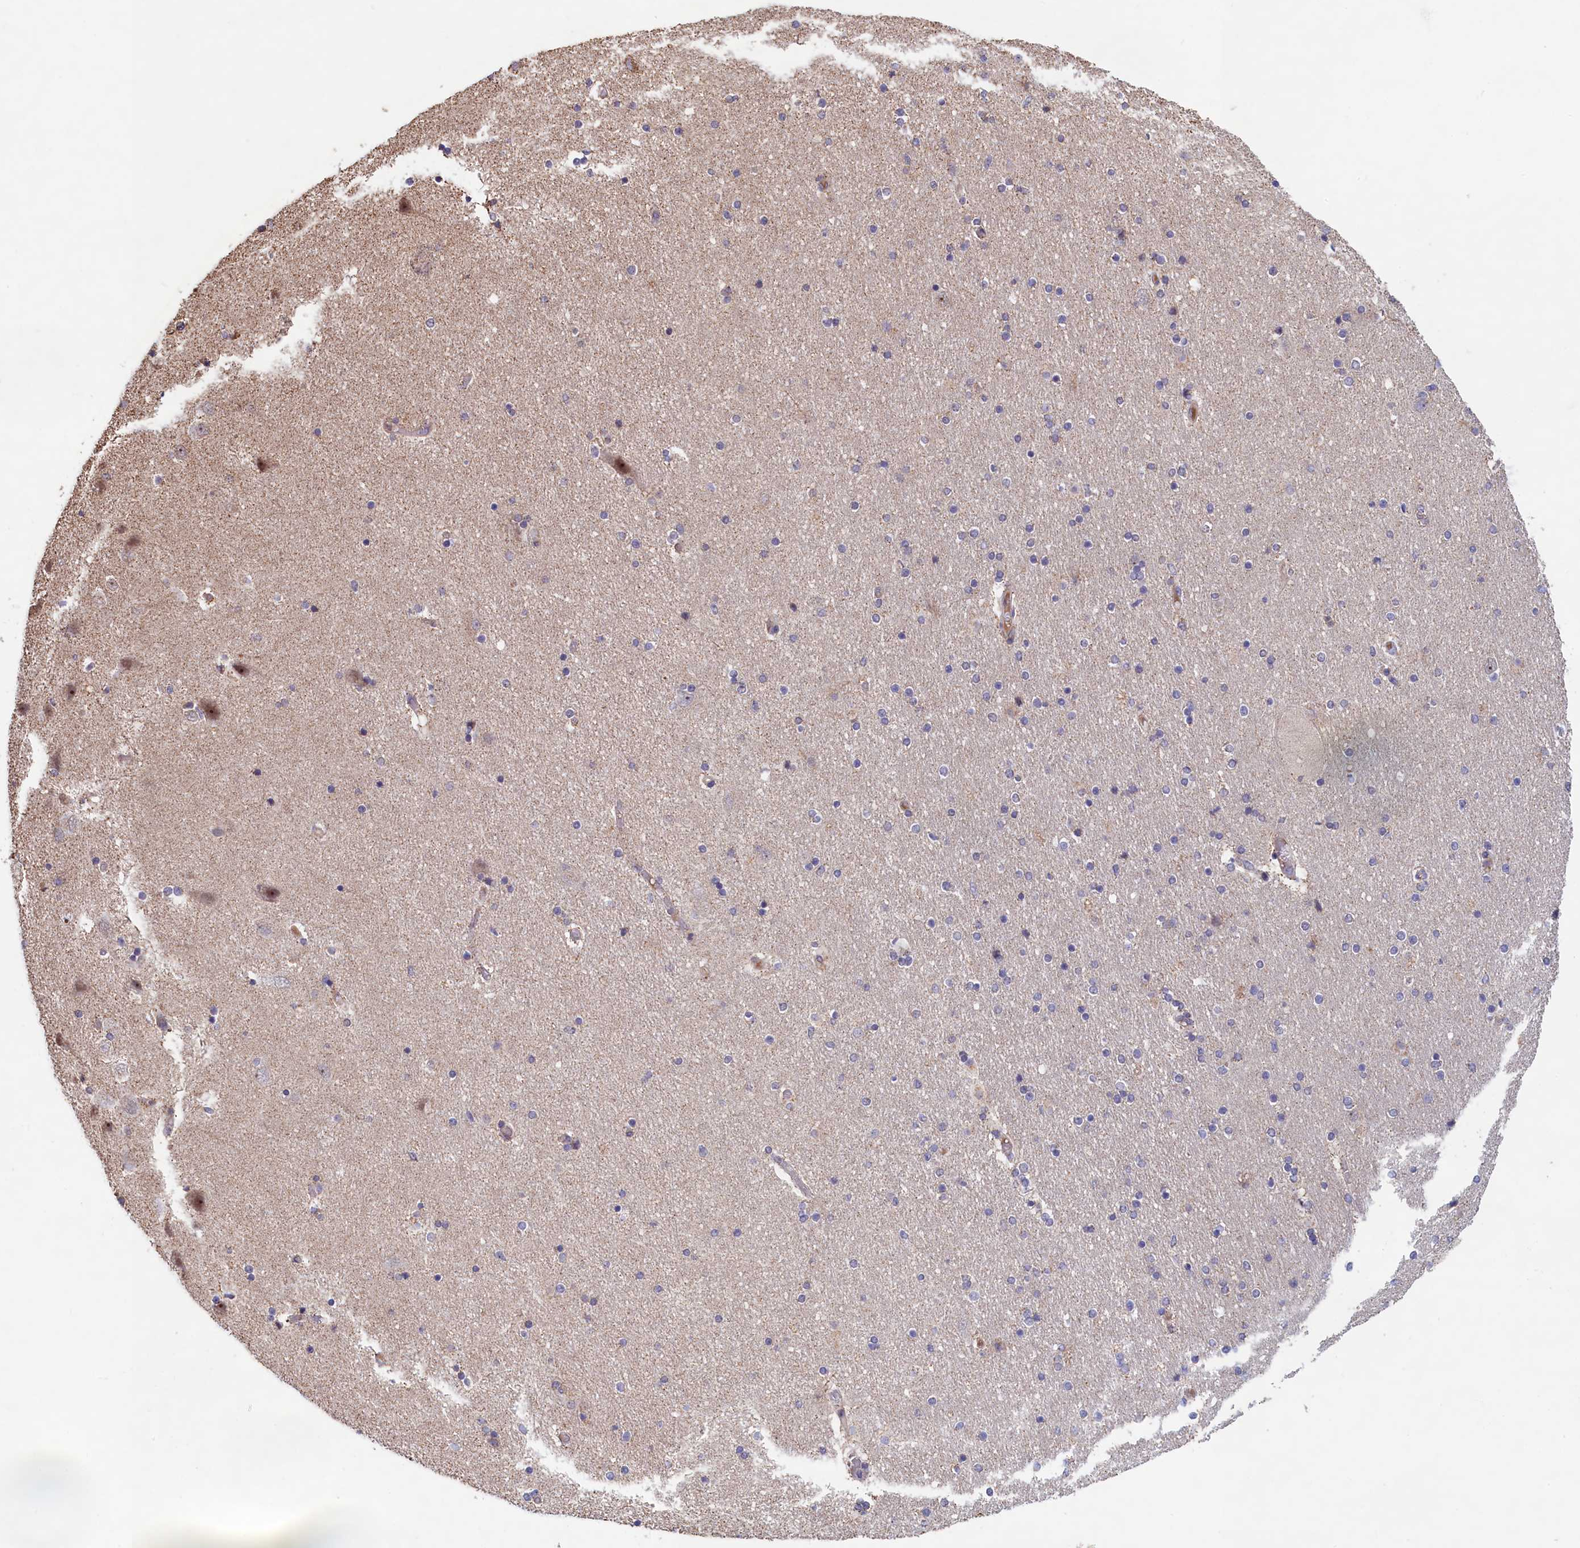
{"staining": {"intensity": "negative", "quantity": "none", "location": "none"}, "tissue": "hippocampus", "cell_type": "Glial cells", "image_type": "normal", "snomed": [{"axis": "morphology", "description": "Normal tissue, NOS"}, {"axis": "topography", "description": "Hippocampus"}], "caption": "The image demonstrates no significant staining in glial cells of hippocampus. The staining was performed using DAB (3,3'-diaminobenzidine) to visualize the protein expression in brown, while the nuclei were stained in blue with hematoxylin (Magnification: 20x).", "gene": "ENSG00000269825", "patient": {"sex": "female", "age": 54}}